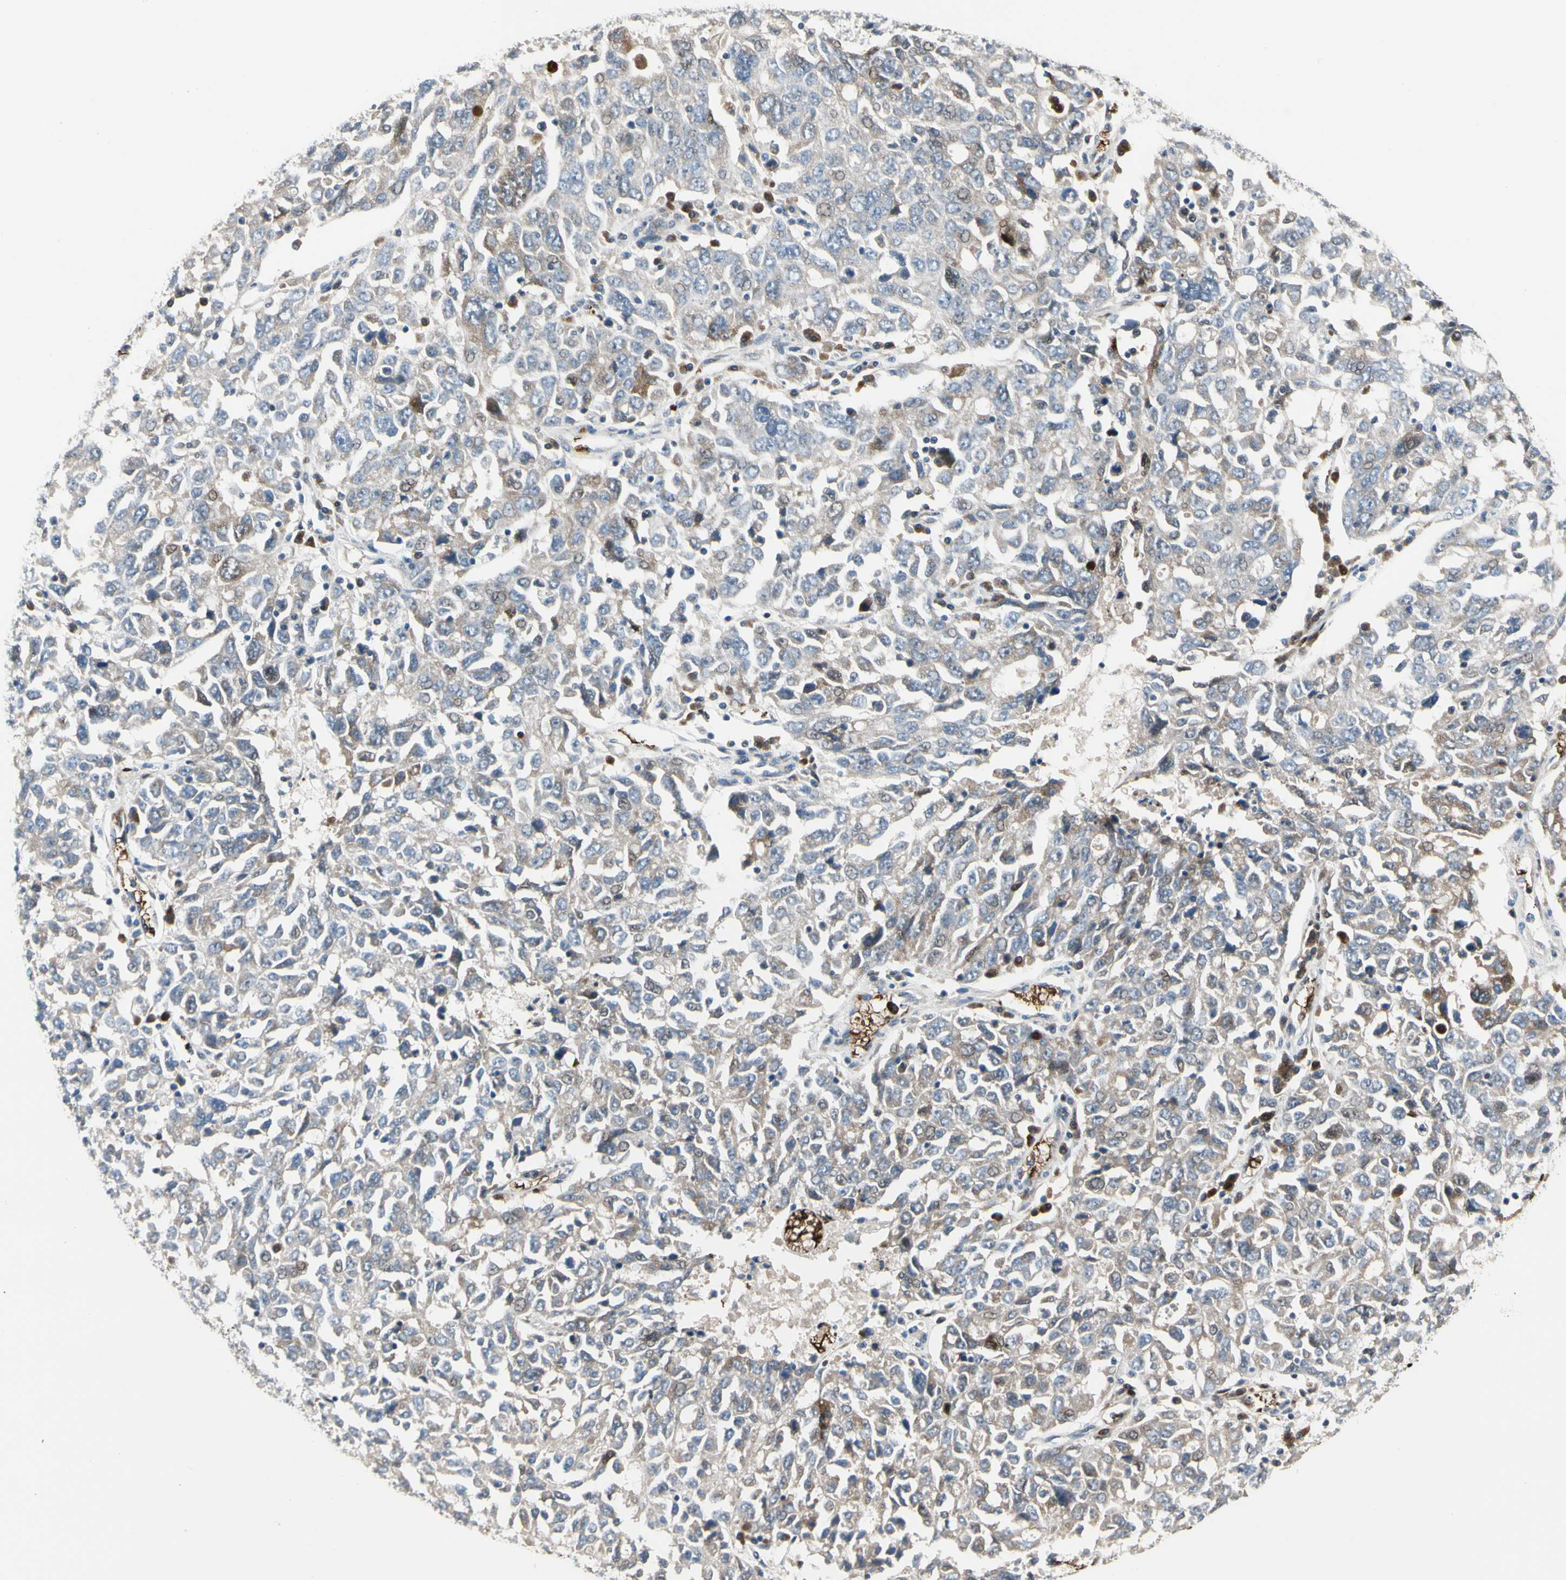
{"staining": {"intensity": "weak", "quantity": "<25%", "location": "cytoplasmic/membranous"}, "tissue": "ovarian cancer", "cell_type": "Tumor cells", "image_type": "cancer", "snomed": [{"axis": "morphology", "description": "Carcinoma, endometroid"}, {"axis": "topography", "description": "Ovary"}], "caption": "Protein analysis of endometroid carcinoma (ovarian) reveals no significant expression in tumor cells. Brightfield microscopy of IHC stained with DAB (3,3'-diaminobenzidine) (brown) and hematoxylin (blue), captured at high magnification.", "gene": "HMGCR", "patient": {"sex": "female", "age": 62}}